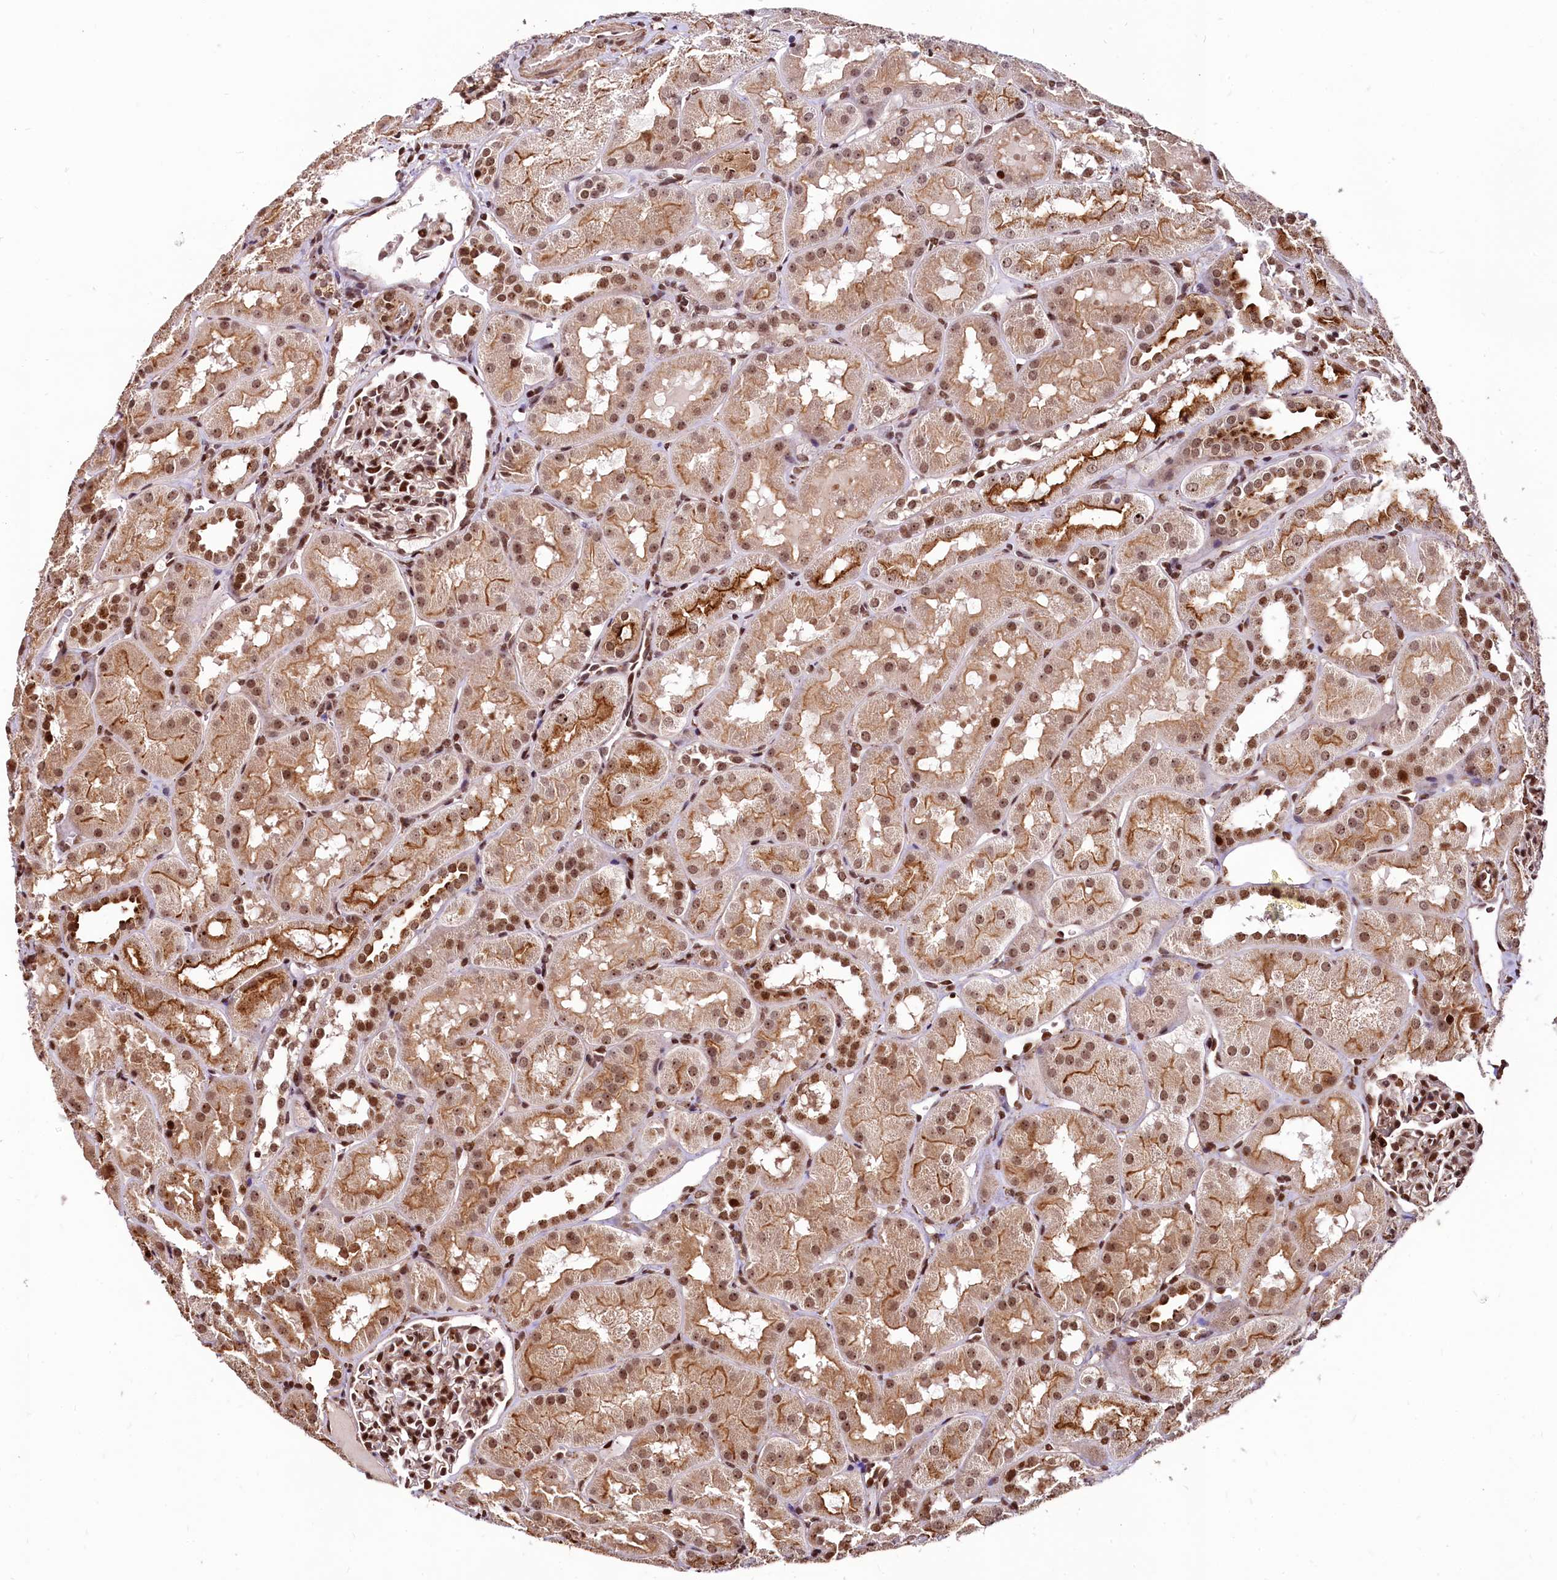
{"staining": {"intensity": "strong", "quantity": "25%-75%", "location": "nuclear"}, "tissue": "kidney", "cell_type": "Cells in glomeruli", "image_type": "normal", "snomed": [{"axis": "morphology", "description": "Normal tissue, NOS"}, {"axis": "topography", "description": "Kidney"}, {"axis": "topography", "description": "Urinary bladder"}], "caption": "Protein expression analysis of unremarkable human kidney reveals strong nuclear staining in about 25%-75% of cells in glomeruli.", "gene": "PDS5B", "patient": {"sex": "male", "age": 16}}